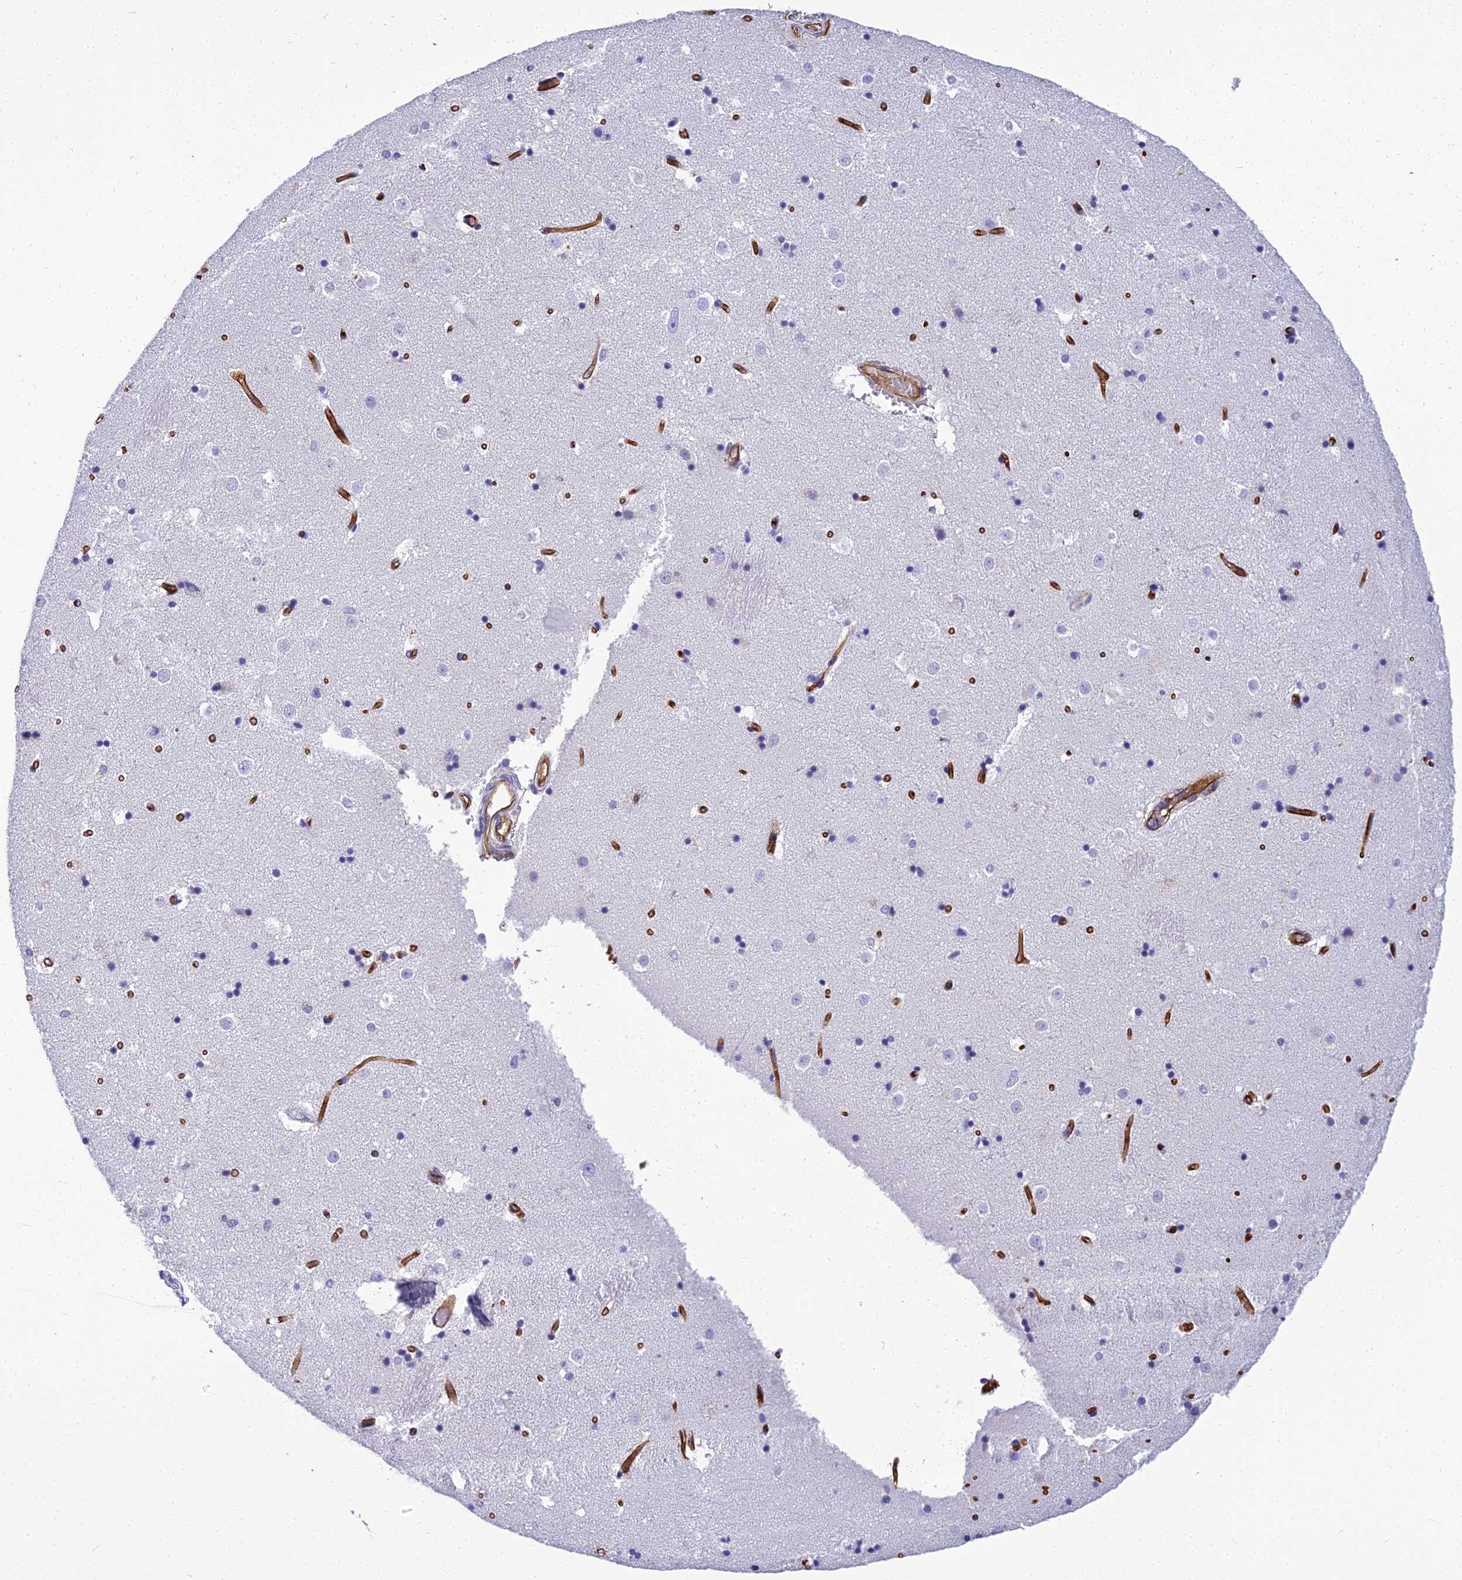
{"staining": {"intensity": "negative", "quantity": "none", "location": "none"}, "tissue": "caudate", "cell_type": "Glial cells", "image_type": "normal", "snomed": [{"axis": "morphology", "description": "Normal tissue, NOS"}, {"axis": "topography", "description": "Lateral ventricle wall"}], "caption": "Immunohistochemistry (IHC) histopathology image of normal caudate stained for a protein (brown), which reveals no positivity in glial cells. The staining is performed using DAB (3,3'-diaminobenzidine) brown chromogen with nuclei counter-stained in using hematoxylin.", "gene": "NINJ1", "patient": {"sex": "female", "age": 52}}